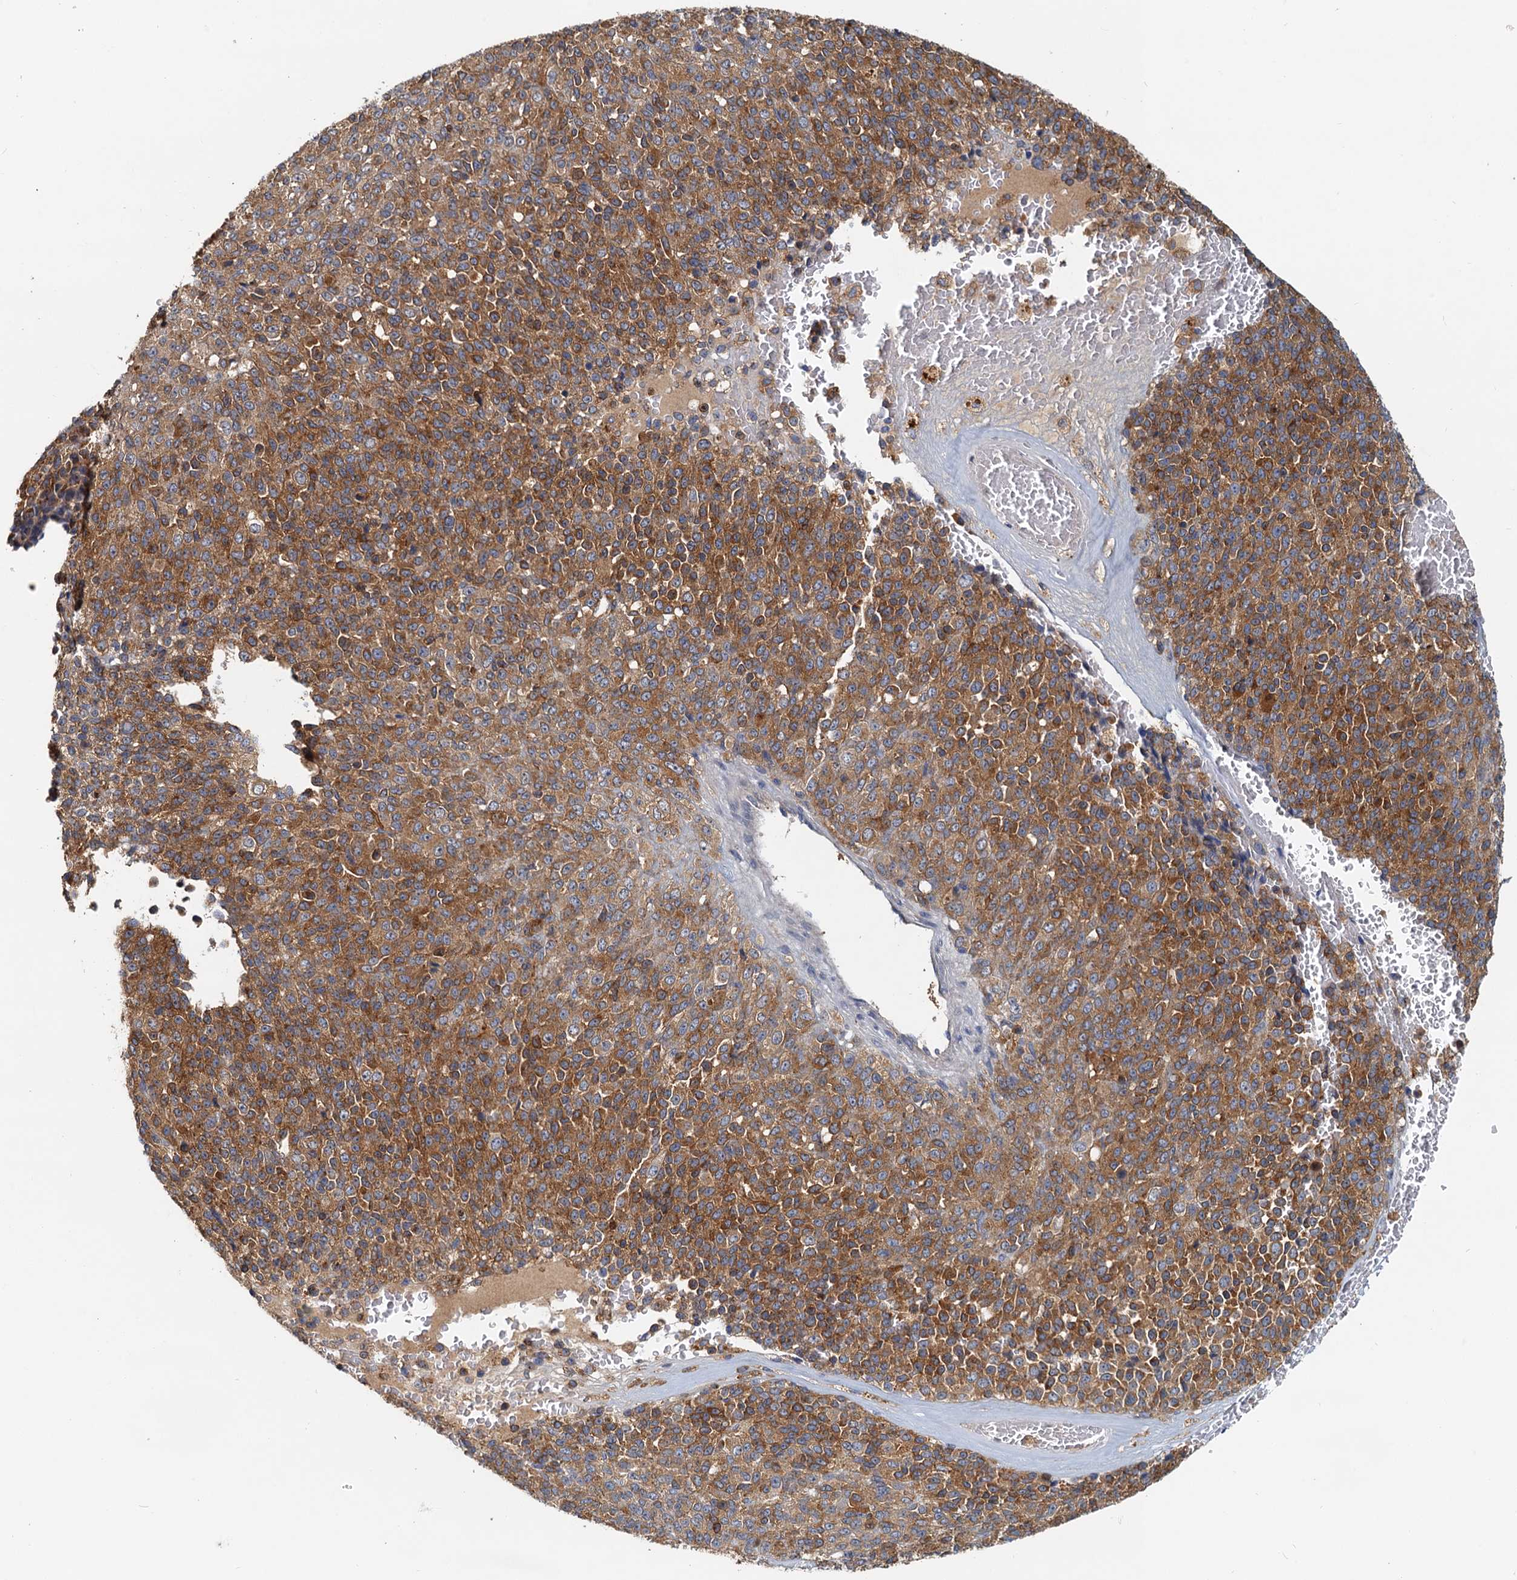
{"staining": {"intensity": "moderate", "quantity": ">75%", "location": "cytoplasmic/membranous"}, "tissue": "melanoma", "cell_type": "Tumor cells", "image_type": "cancer", "snomed": [{"axis": "morphology", "description": "Malignant melanoma, Metastatic site"}, {"axis": "topography", "description": "Brain"}], "caption": "Malignant melanoma (metastatic site) stained with DAB IHC shows medium levels of moderate cytoplasmic/membranous staining in about >75% of tumor cells. The protein of interest is shown in brown color, while the nuclei are stained blue.", "gene": "TOLLIP", "patient": {"sex": "female", "age": 56}}